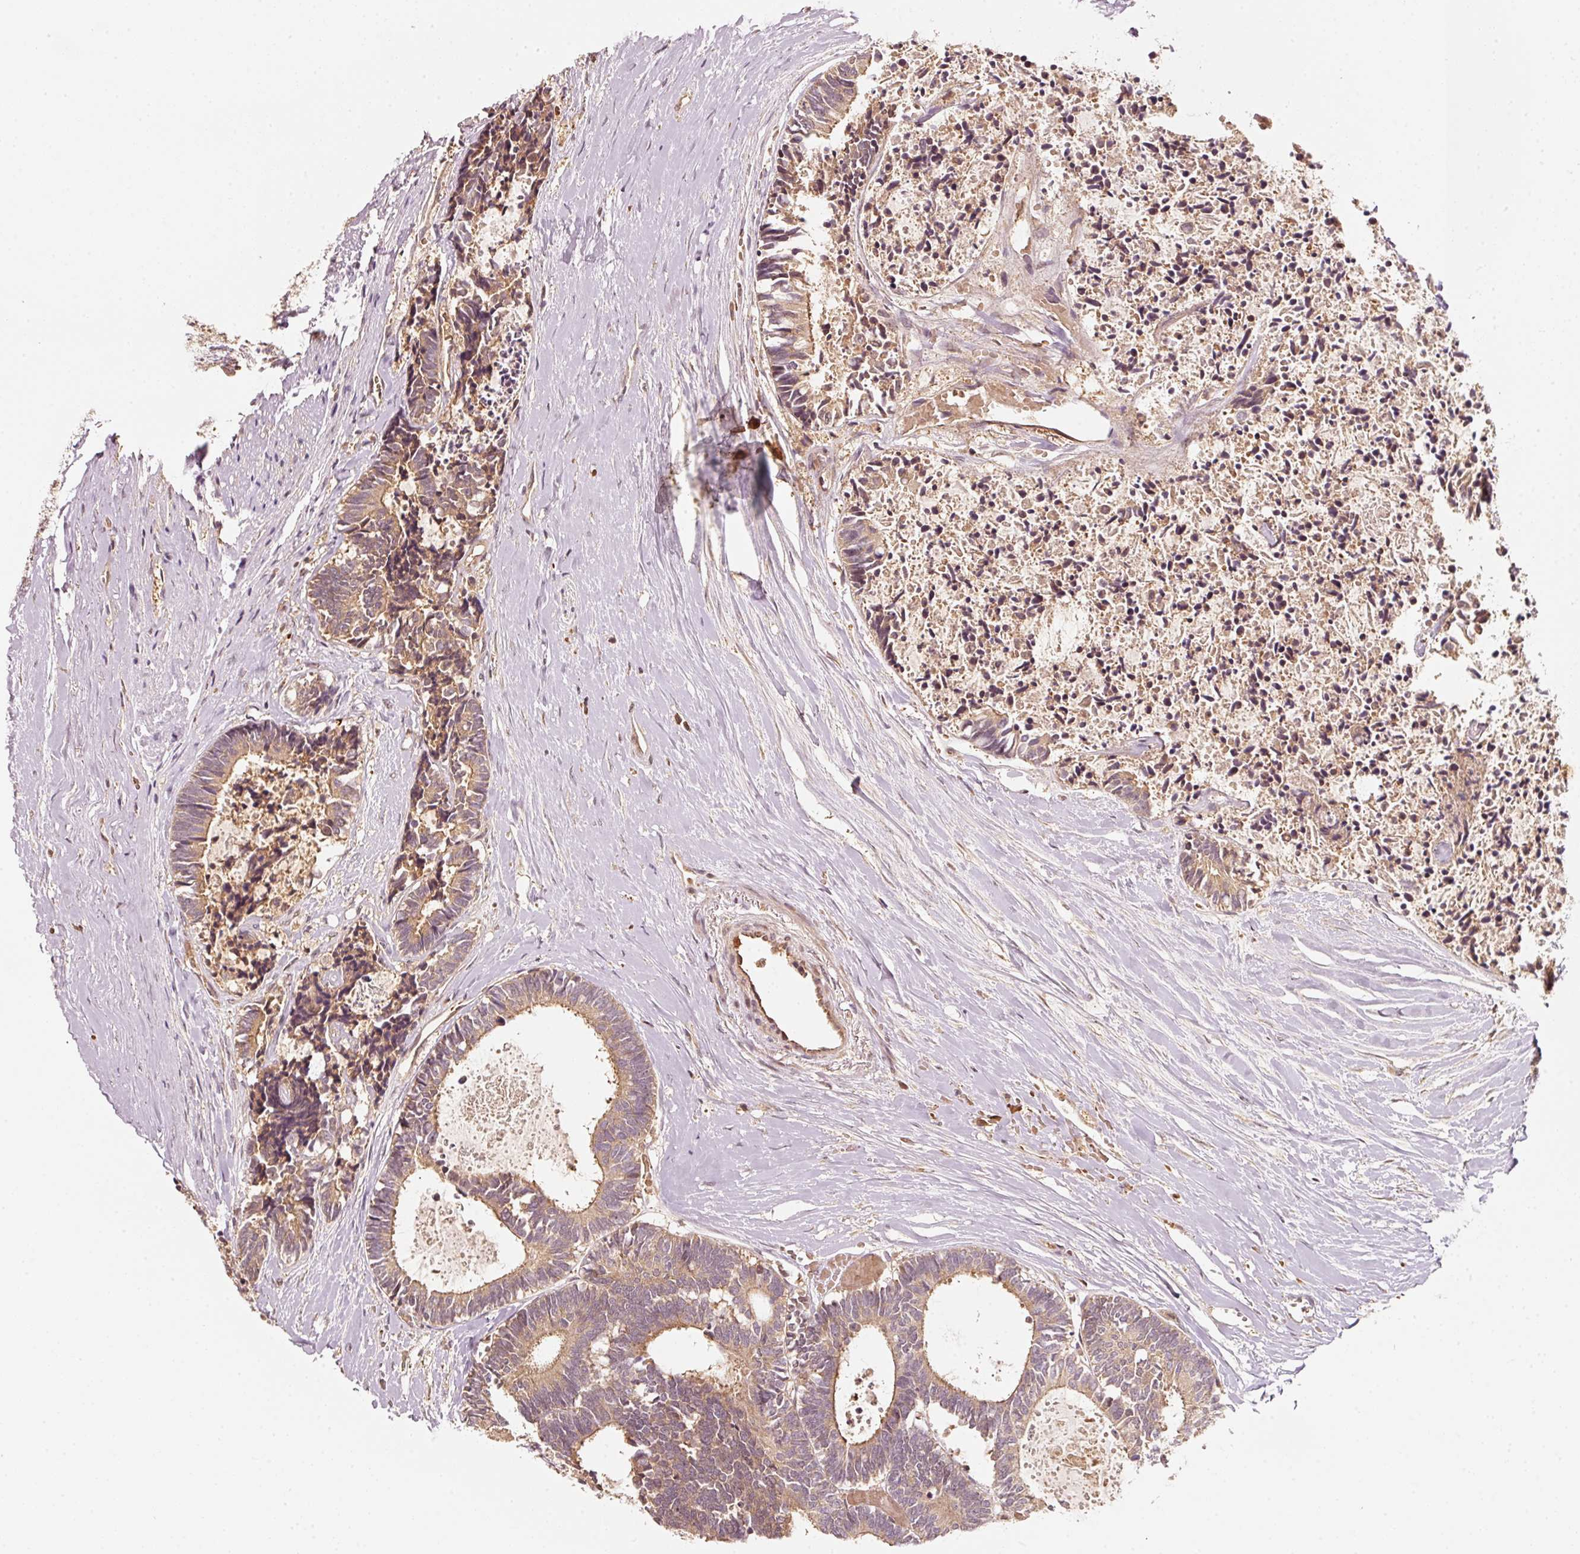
{"staining": {"intensity": "moderate", "quantity": ">75%", "location": "cytoplasmic/membranous"}, "tissue": "colorectal cancer", "cell_type": "Tumor cells", "image_type": "cancer", "snomed": [{"axis": "morphology", "description": "Adenocarcinoma, NOS"}, {"axis": "topography", "description": "Colon"}, {"axis": "topography", "description": "Rectum"}], "caption": "Adenocarcinoma (colorectal) was stained to show a protein in brown. There is medium levels of moderate cytoplasmic/membranous staining in approximately >75% of tumor cells.", "gene": "RRAS2", "patient": {"sex": "male", "age": 57}}